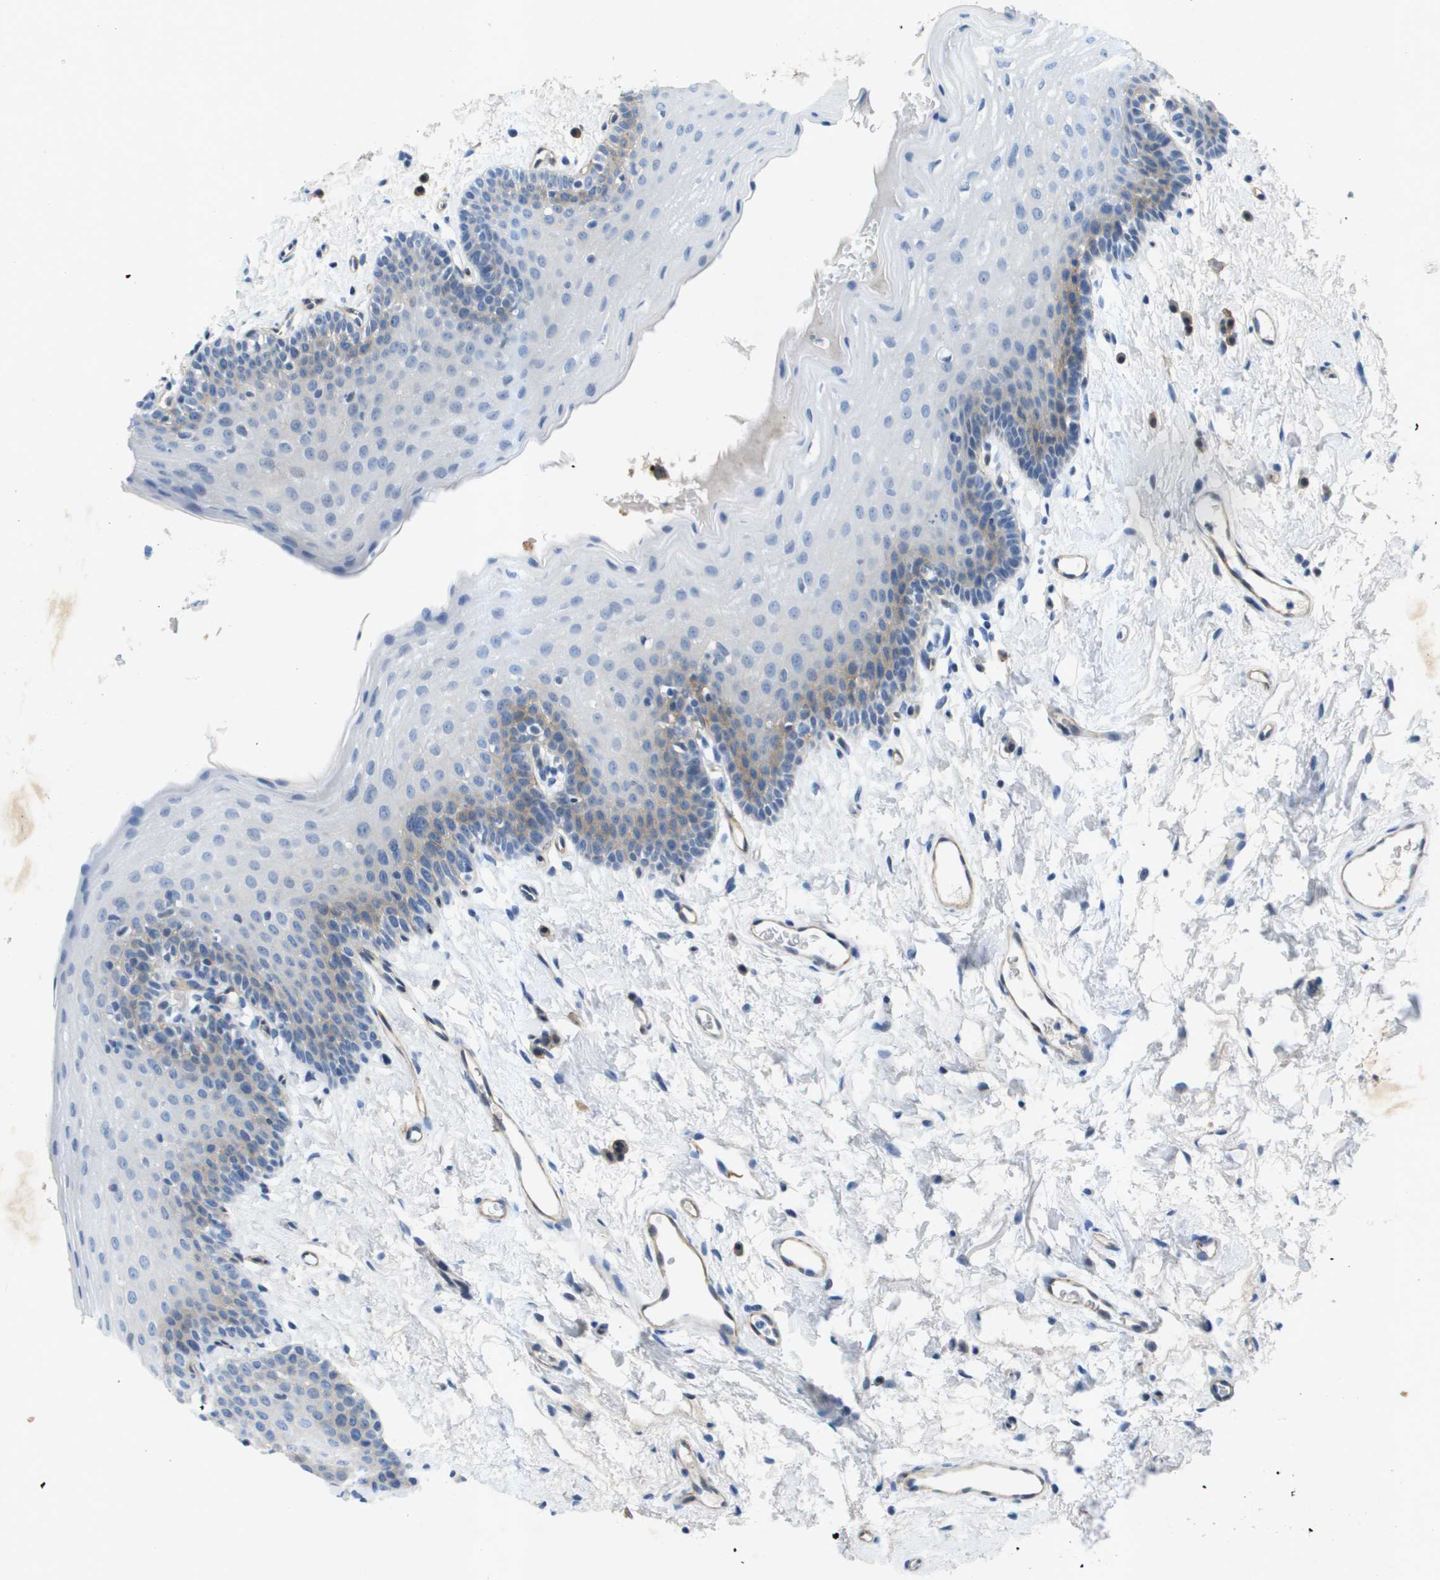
{"staining": {"intensity": "moderate", "quantity": "<25%", "location": "cytoplasmic/membranous"}, "tissue": "oral mucosa", "cell_type": "Squamous epithelial cells", "image_type": "normal", "snomed": [{"axis": "morphology", "description": "Normal tissue, NOS"}, {"axis": "topography", "description": "Oral tissue"}], "caption": "This histopathology image shows unremarkable oral mucosa stained with IHC to label a protein in brown. The cytoplasmic/membranous of squamous epithelial cells show moderate positivity for the protein. Nuclei are counter-stained blue.", "gene": "ITGA6", "patient": {"sex": "male", "age": 66}}